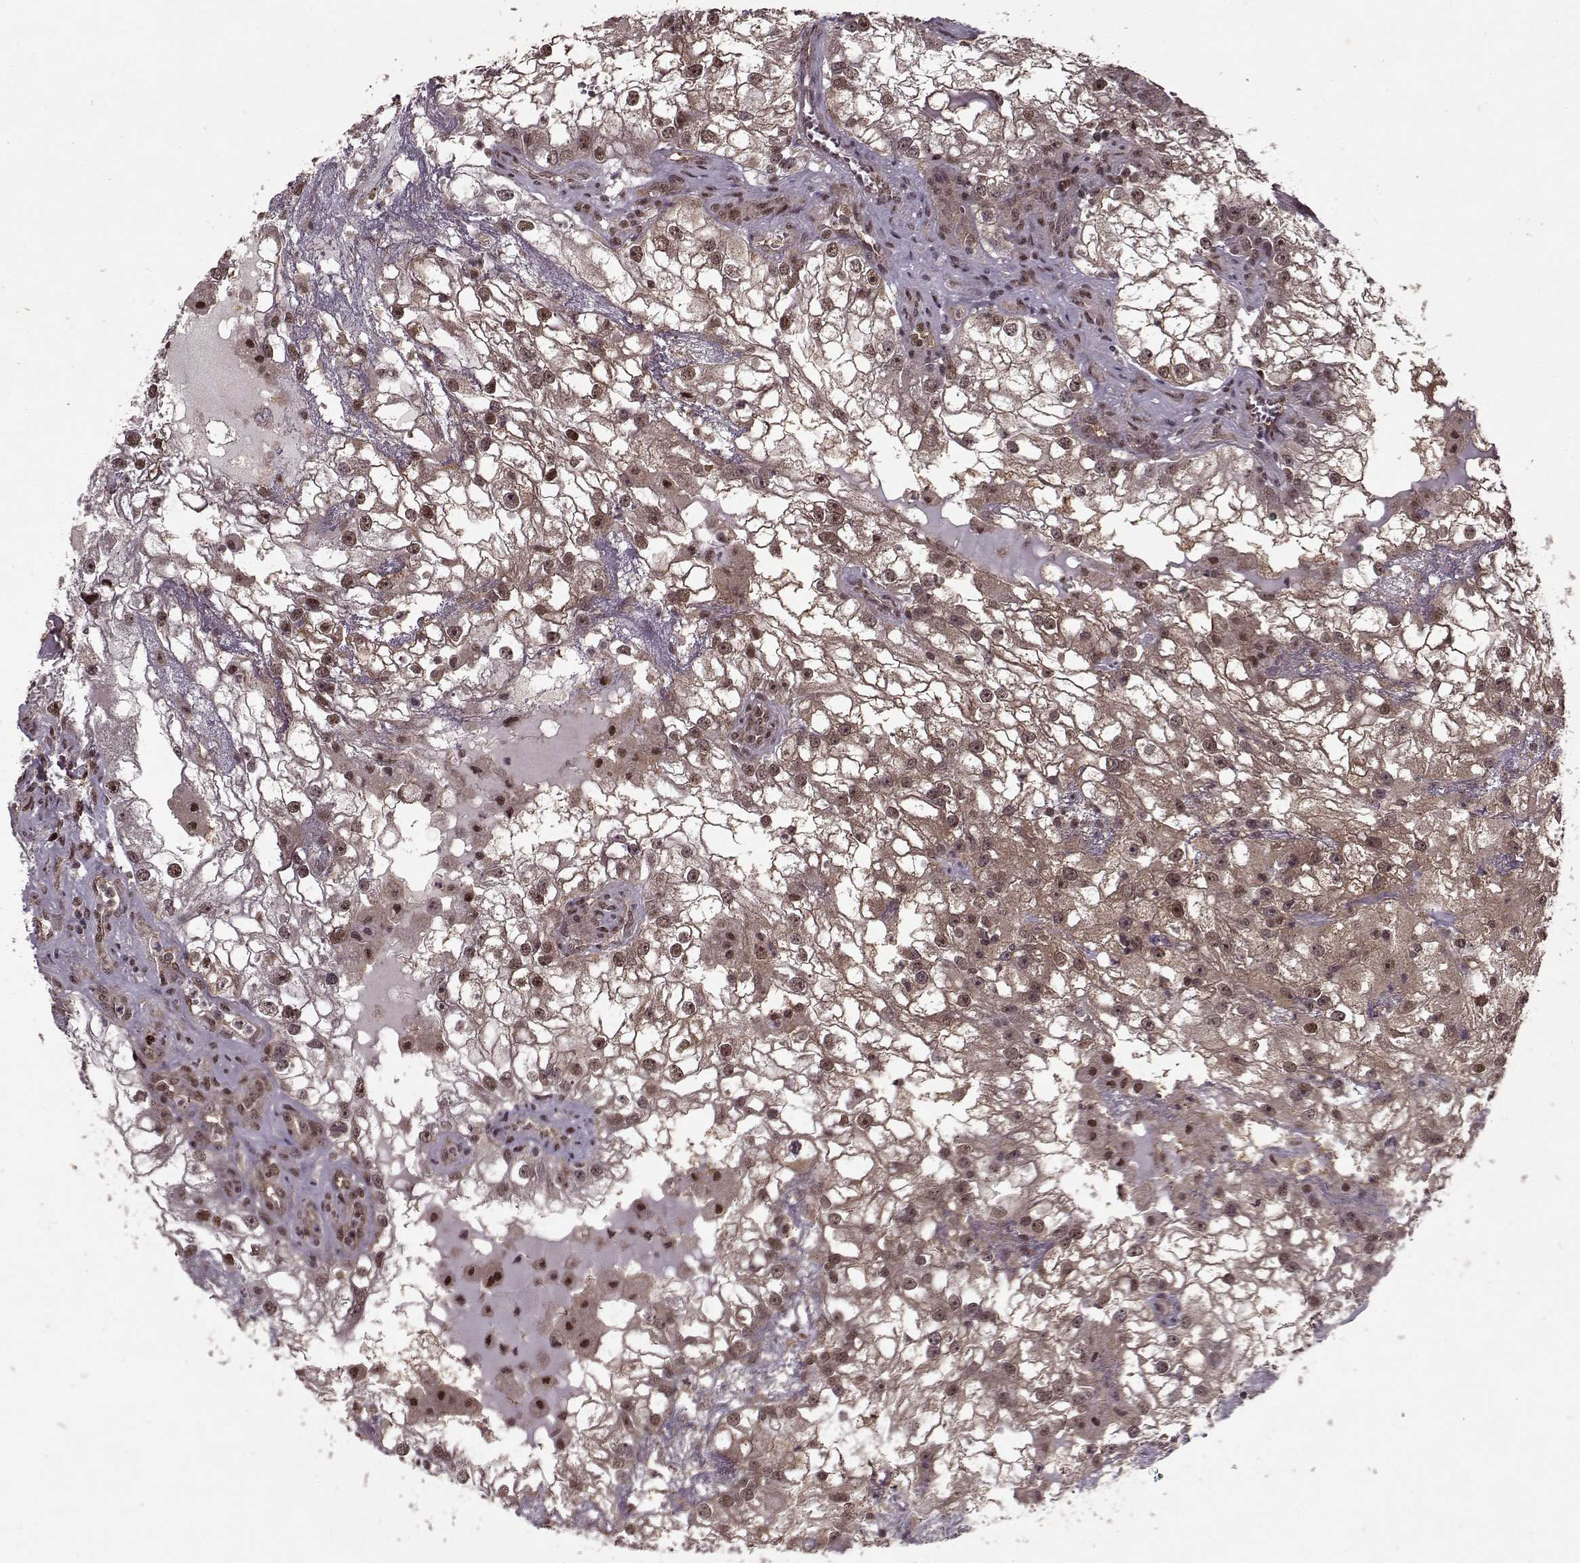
{"staining": {"intensity": "moderate", "quantity": ">75%", "location": "cytoplasmic/membranous,nuclear"}, "tissue": "renal cancer", "cell_type": "Tumor cells", "image_type": "cancer", "snomed": [{"axis": "morphology", "description": "Adenocarcinoma, NOS"}, {"axis": "topography", "description": "Kidney"}], "caption": "This micrograph reveals immunohistochemistry staining of human renal cancer, with medium moderate cytoplasmic/membranous and nuclear staining in approximately >75% of tumor cells.", "gene": "PSMA7", "patient": {"sex": "male", "age": 59}}